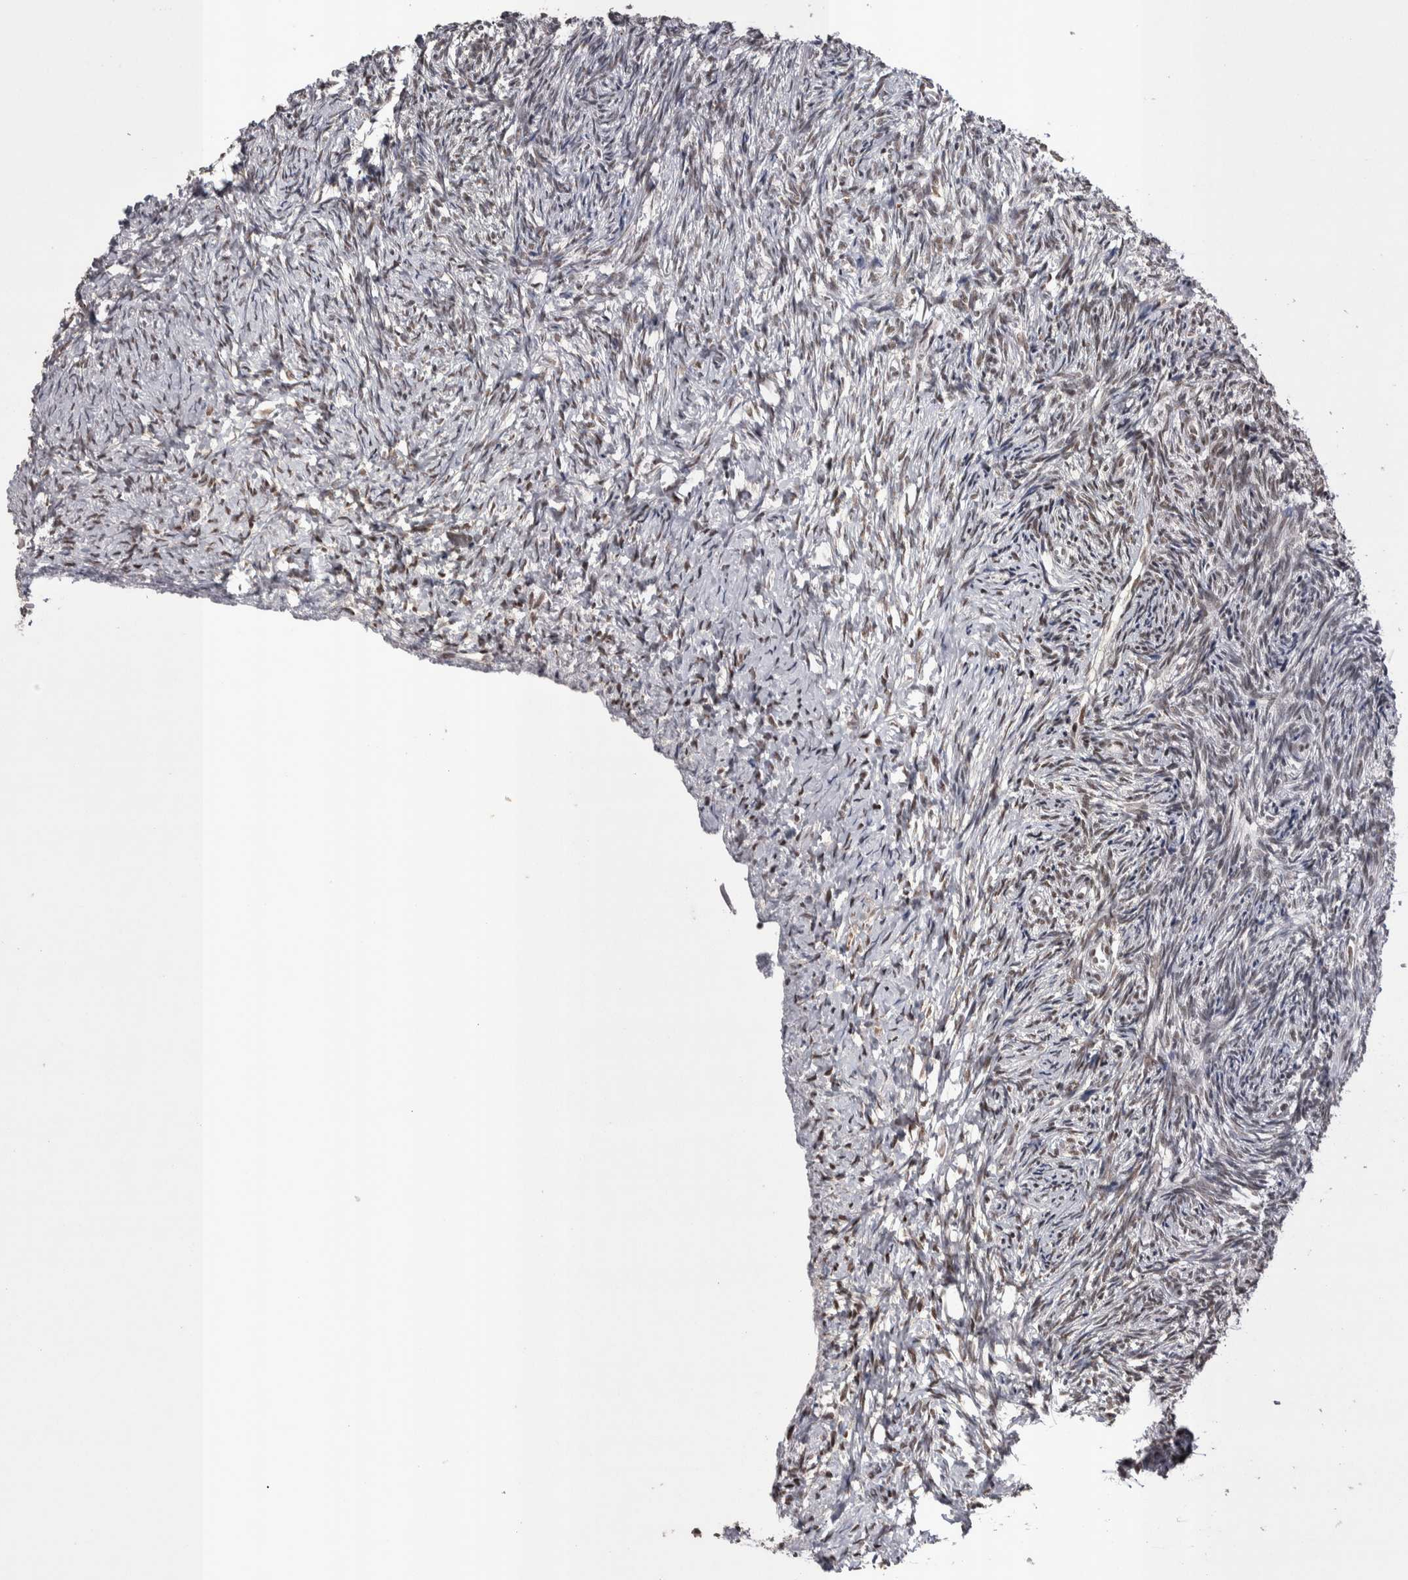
{"staining": {"intensity": "moderate", "quantity": ">75%", "location": "cytoplasmic/membranous,nuclear"}, "tissue": "ovary", "cell_type": "Follicle cells", "image_type": "normal", "snomed": [{"axis": "morphology", "description": "Normal tissue, NOS"}, {"axis": "topography", "description": "Ovary"}], "caption": "Follicle cells reveal medium levels of moderate cytoplasmic/membranous,nuclear positivity in about >75% of cells in unremarkable human ovary. (DAB = brown stain, brightfield microscopy at high magnification).", "gene": "DMTF1", "patient": {"sex": "female", "age": 41}}